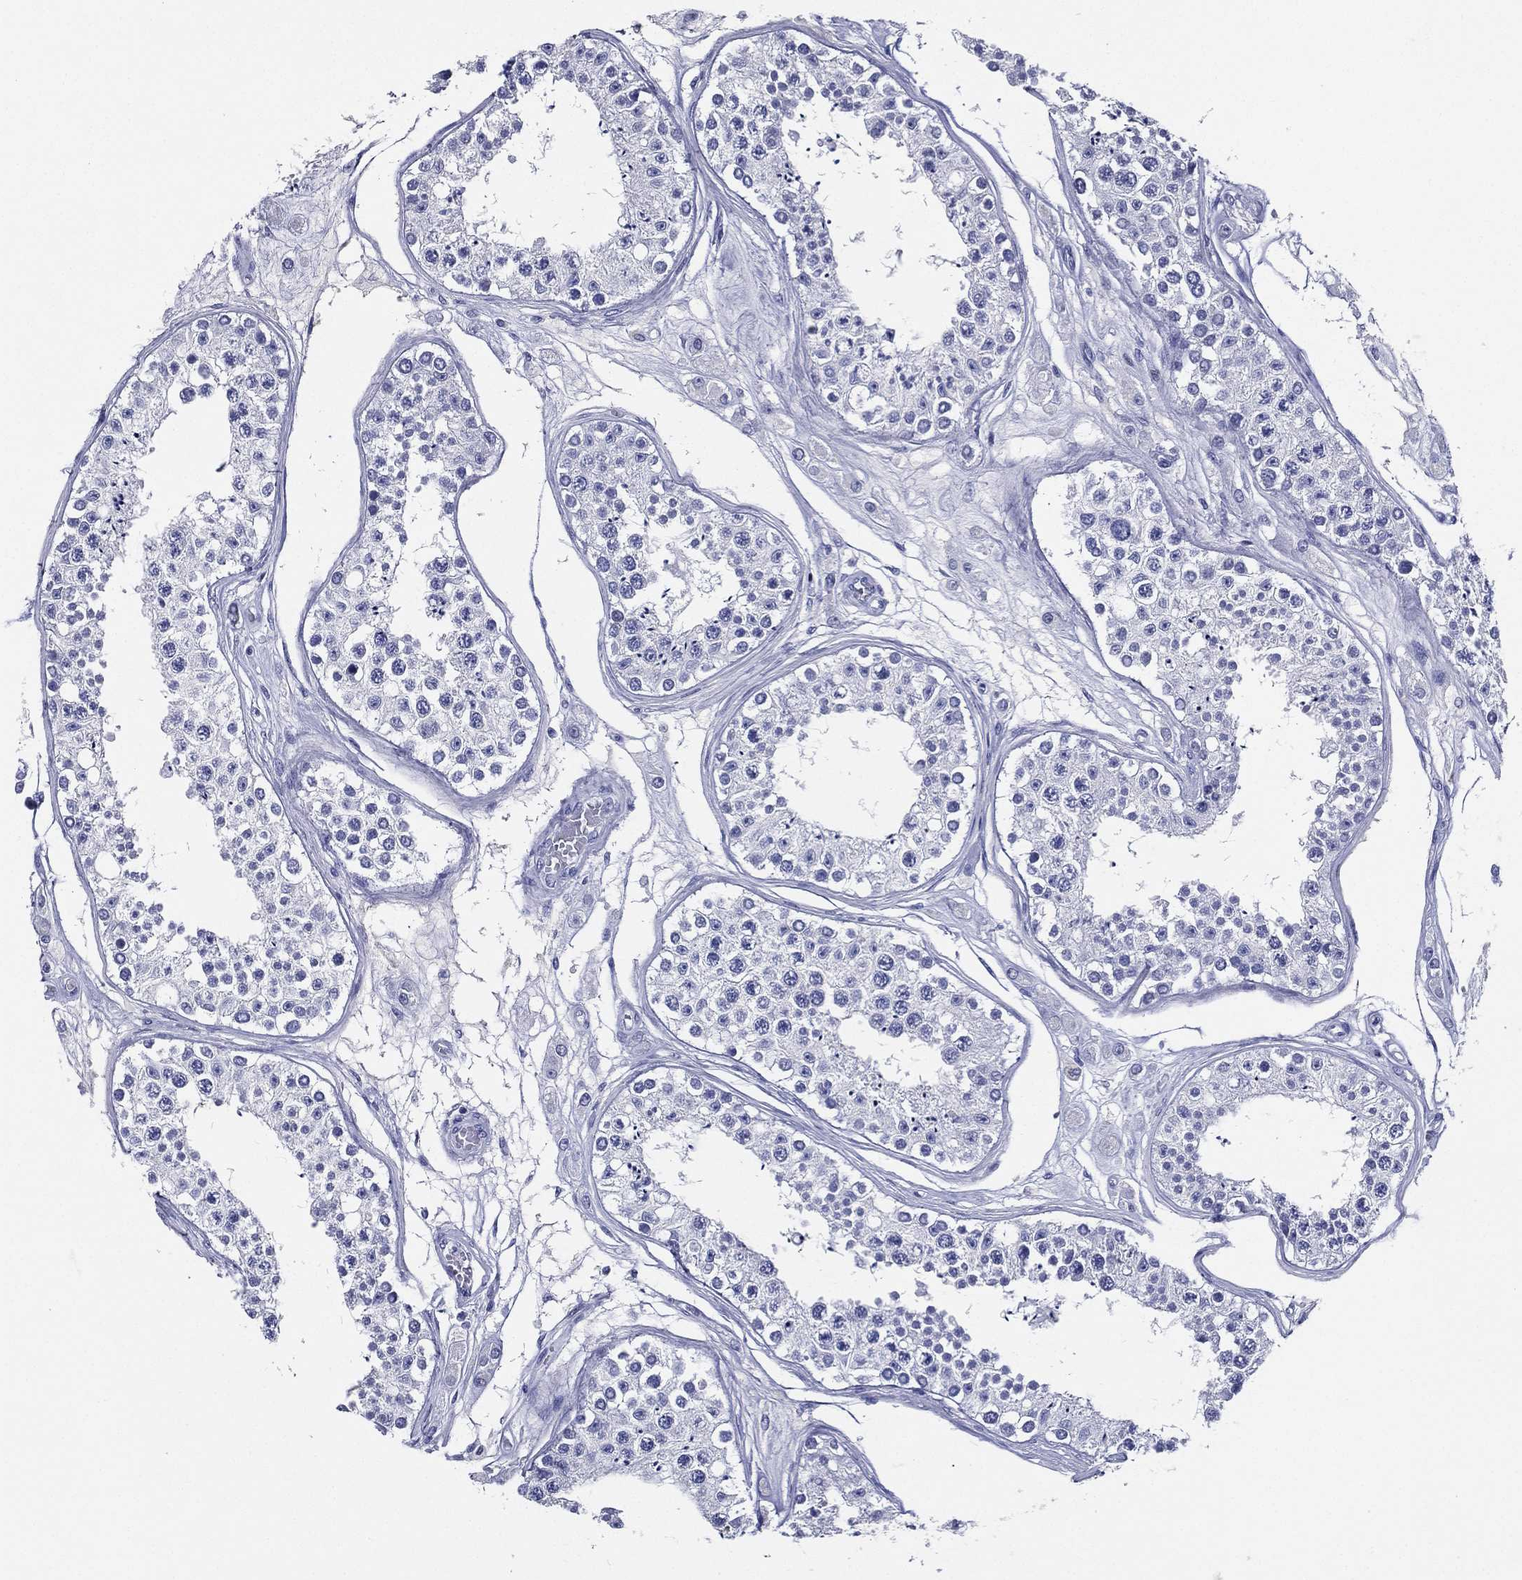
{"staining": {"intensity": "negative", "quantity": "none", "location": "none"}, "tissue": "testis", "cell_type": "Cells in seminiferous ducts", "image_type": "normal", "snomed": [{"axis": "morphology", "description": "Normal tissue, NOS"}, {"axis": "topography", "description": "Testis"}], "caption": "The histopathology image displays no staining of cells in seminiferous ducts in benign testis. (DAB (3,3'-diaminobenzidine) immunohistochemistry, high magnification).", "gene": "TFAP2A", "patient": {"sex": "male", "age": 25}}